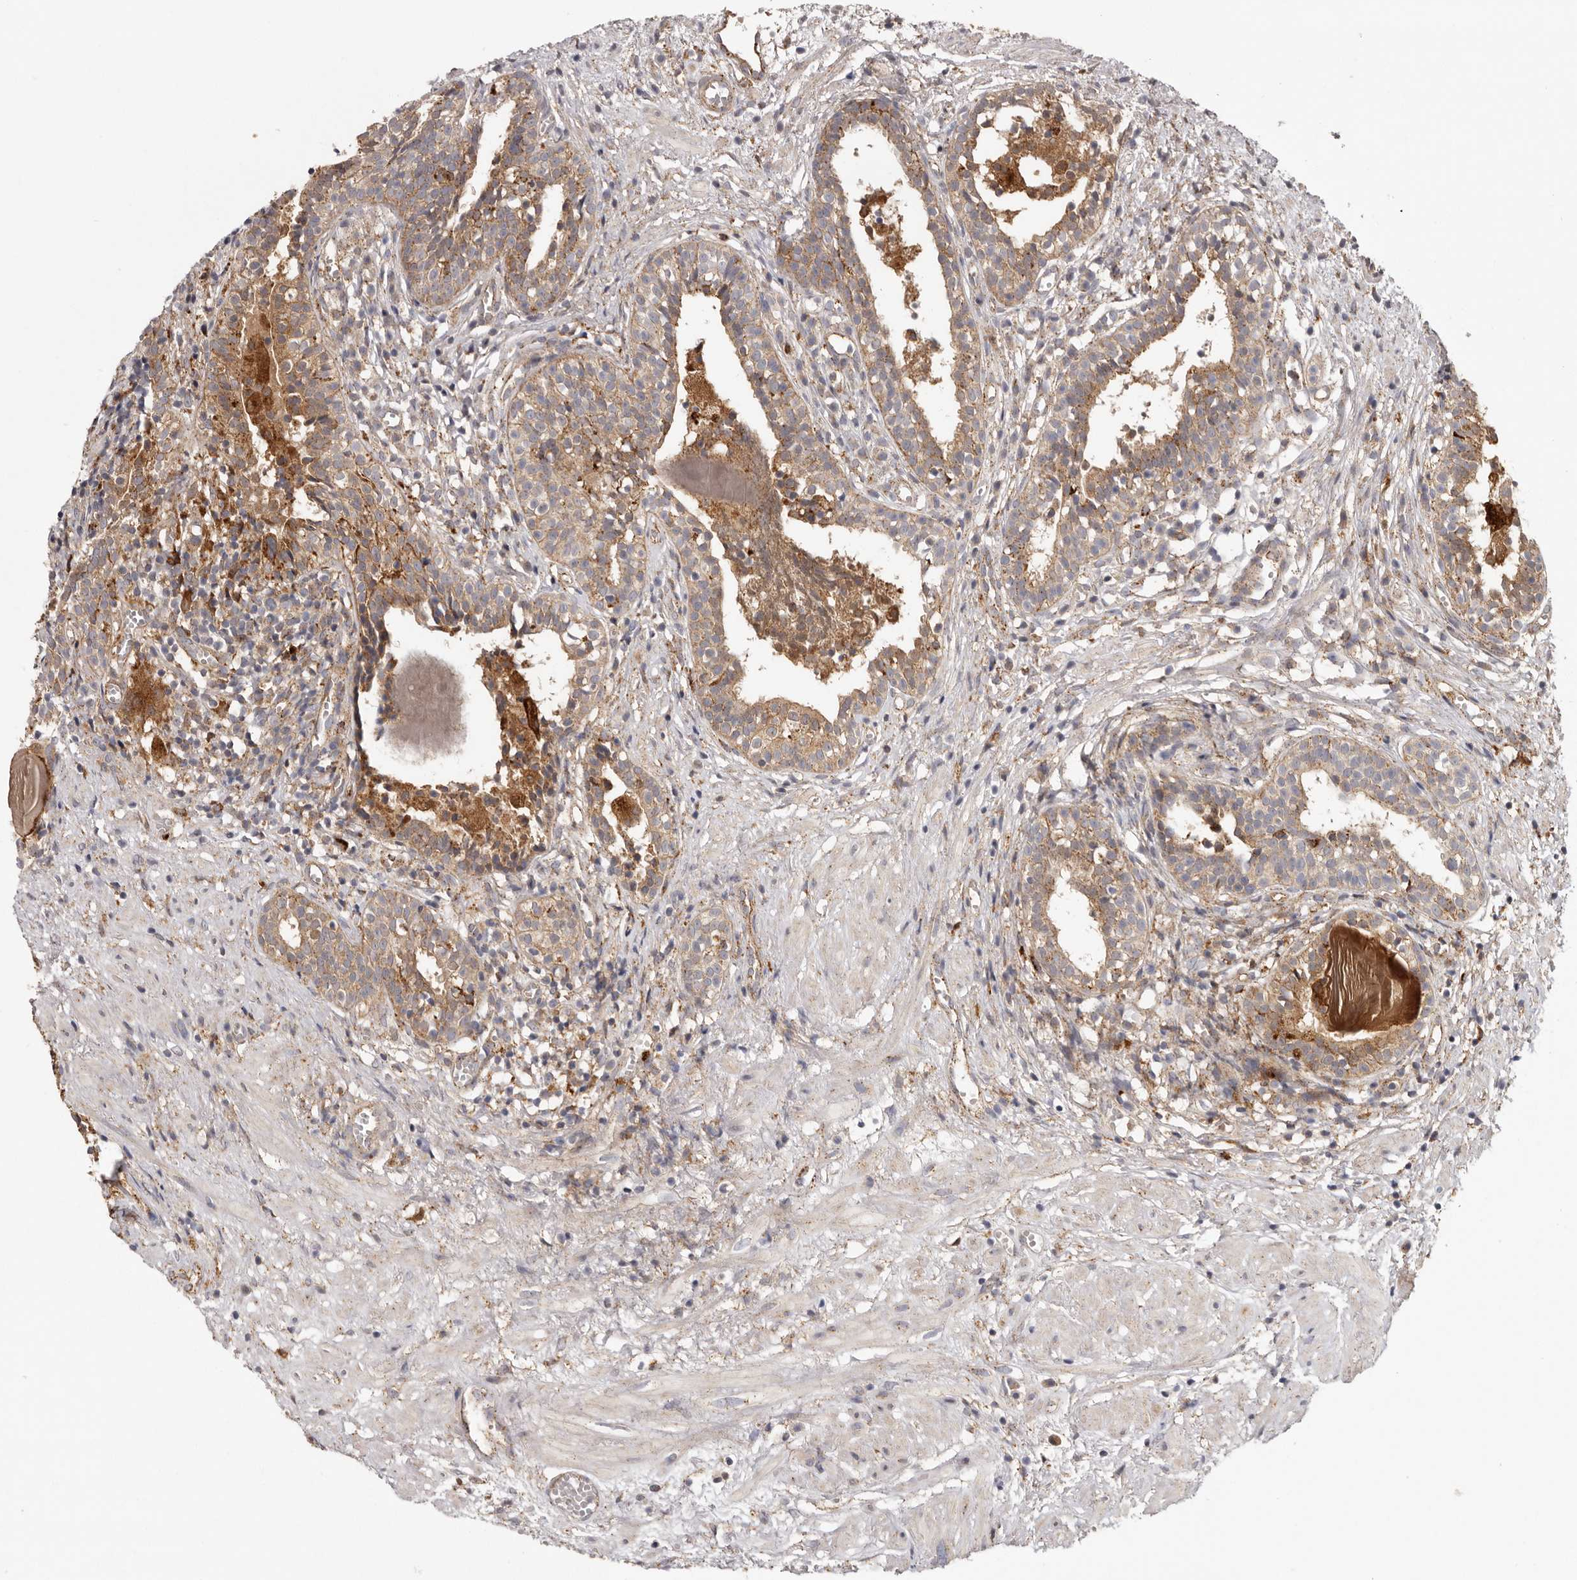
{"staining": {"intensity": "moderate", "quantity": ">75%", "location": "cytoplasmic/membranous"}, "tissue": "prostate cancer", "cell_type": "Tumor cells", "image_type": "cancer", "snomed": [{"axis": "morphology", "description": "Adenocarcinoma, Low grade"}, {"axis": "topography", "description": "Prostate"}], "caption": "Immunohistochemistry image of prostate low-grade adenocarcinoma stained for a protein (brown), which reveals medium levels of moderate cytoplasmic/membranous positivity in about >75% of tumor cells.", "gene": "GRN", "patient": {"sex": "male", "age": 88}}